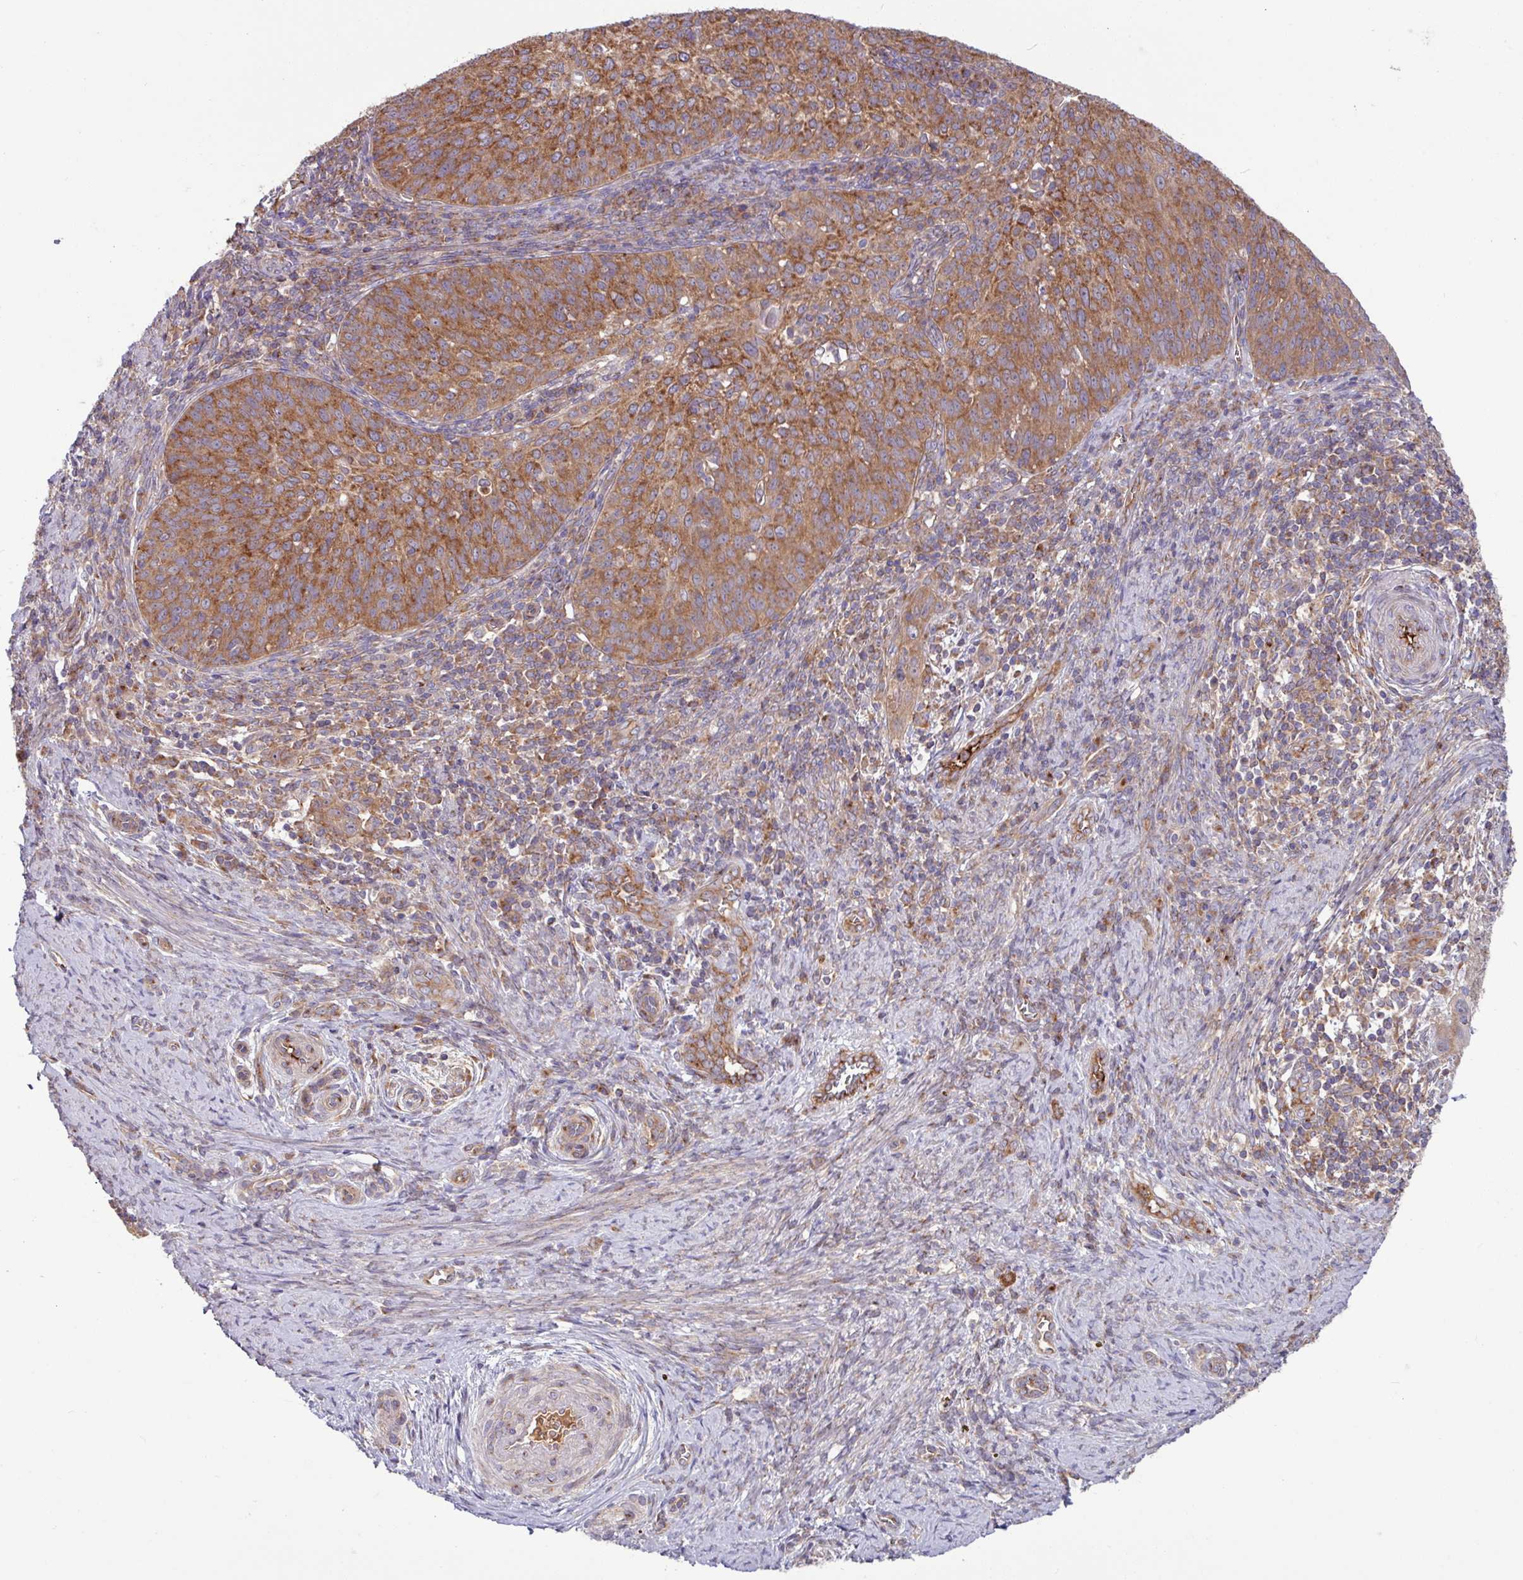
{"staining": {"intensity": "strong", "quantity": ">75%", "location": "cytoplasmic/membranous"}, "tissue": "cervical cancer", "cell_type": "Tumor cells", "image_type": "cancer", "snomed": [{"axis": "morphology", "description": "Squamous cell carcinoma, NOS"}, {"axis": "topography", "description": "Cervix"}], "caption": "Human cervical cancer (squamous cell carcinoma) stained for a protein (brown) shows strong cytoplasmic/membranous positive staining in about >75% of tumor cells.", "gene": "LSM12", "patient": {"sex": "female", "age": 30}}